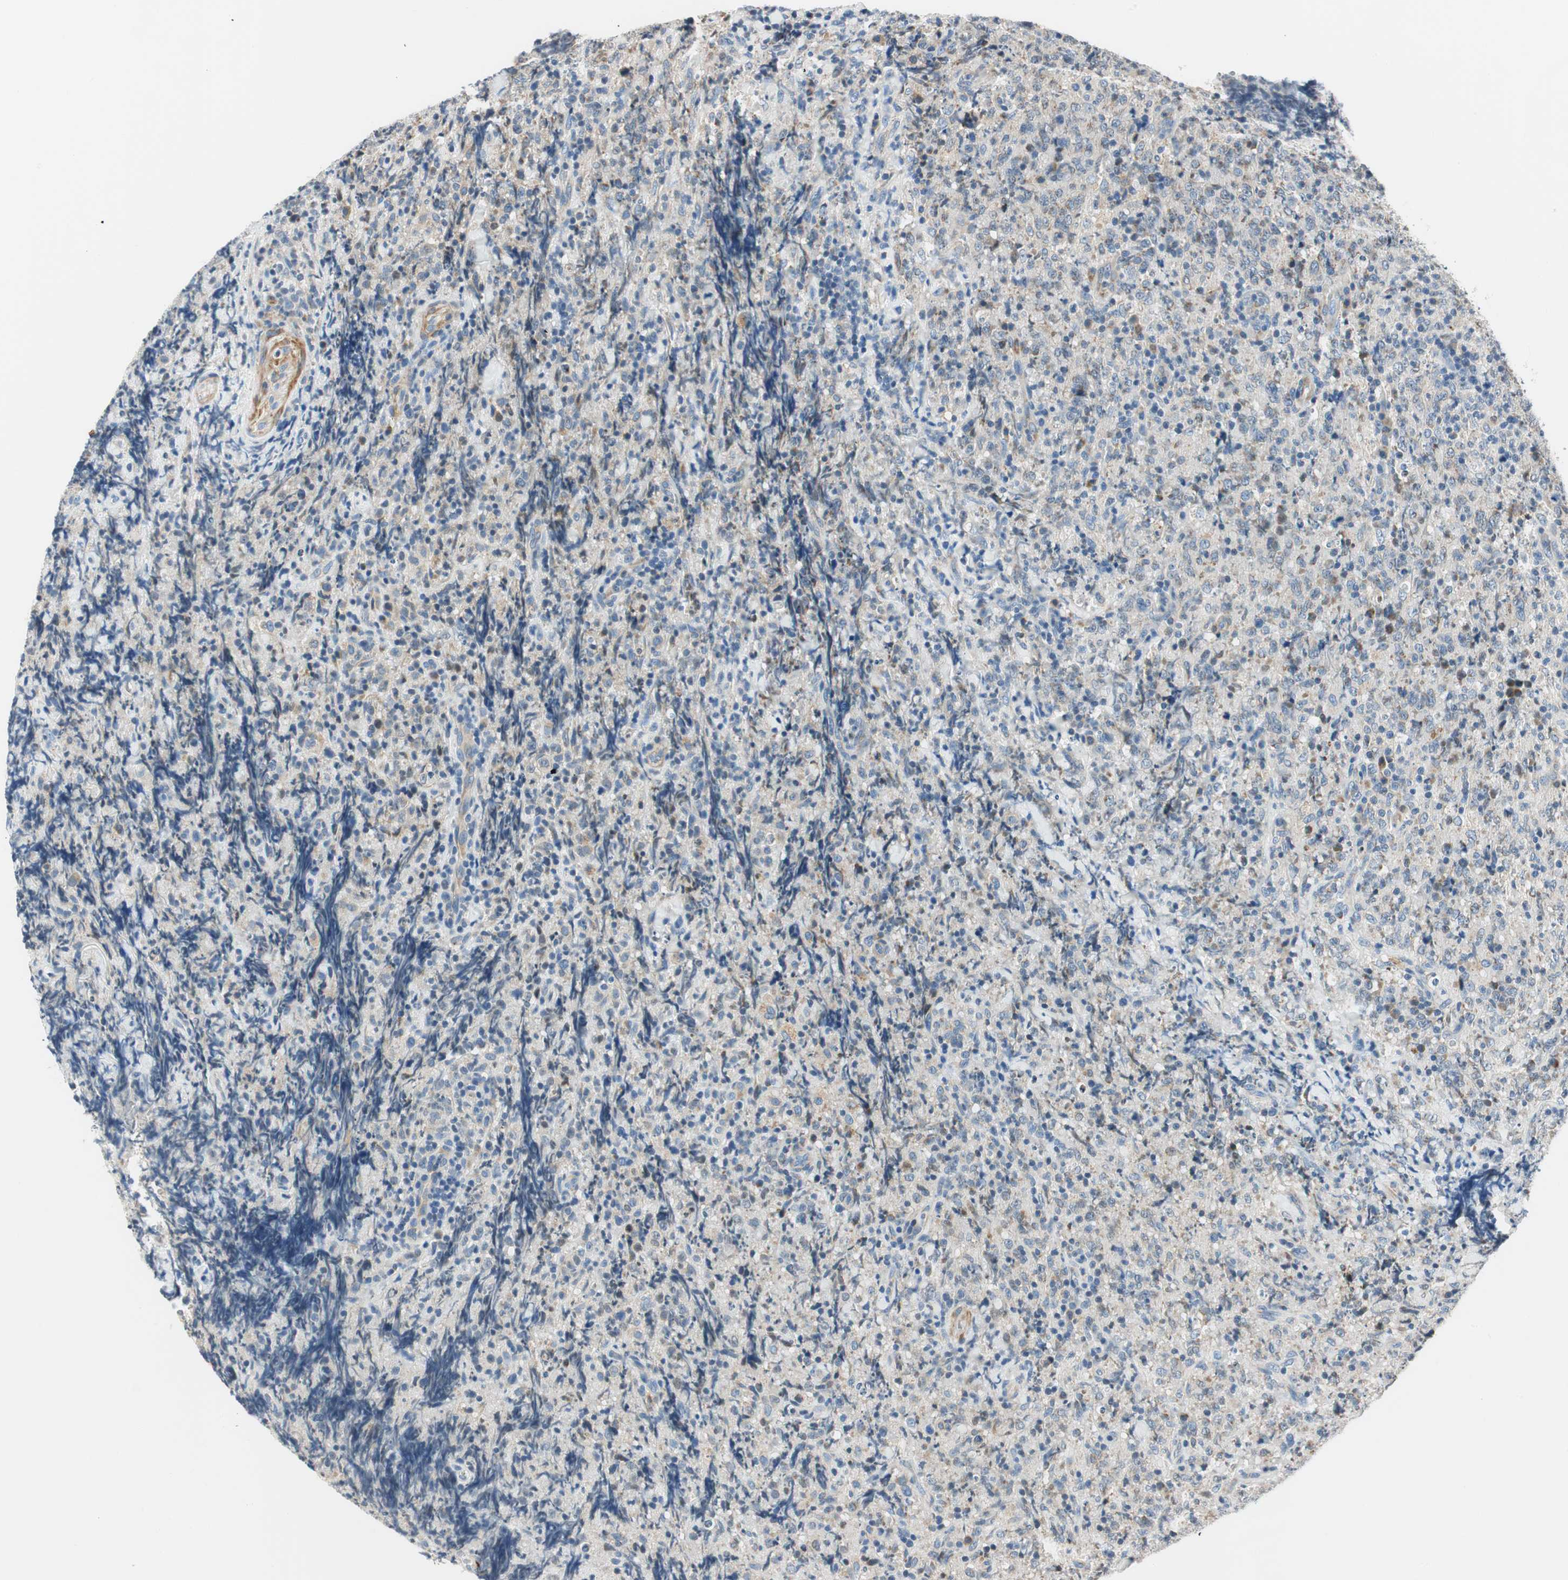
{"staining": {"intensity": "weak", "quantity": "<25%", "location": "cytoplasmic/membranous"}, "tissue": "lymphoma", "cell_type": "Tumor cells", "image_type": "cancer", "snomed": [{"axis": "morphology", "description": "Malignant lymphoma, non-Hodgkin's type, High grade"}, {"axis": "topography", "description": "Tonsil"}], "caption": "Protein analysis of lymphoma exhibits no significant expression in tumor cells.", "gene": "RORB", "patient": {"sex": "female", "age": 36}}